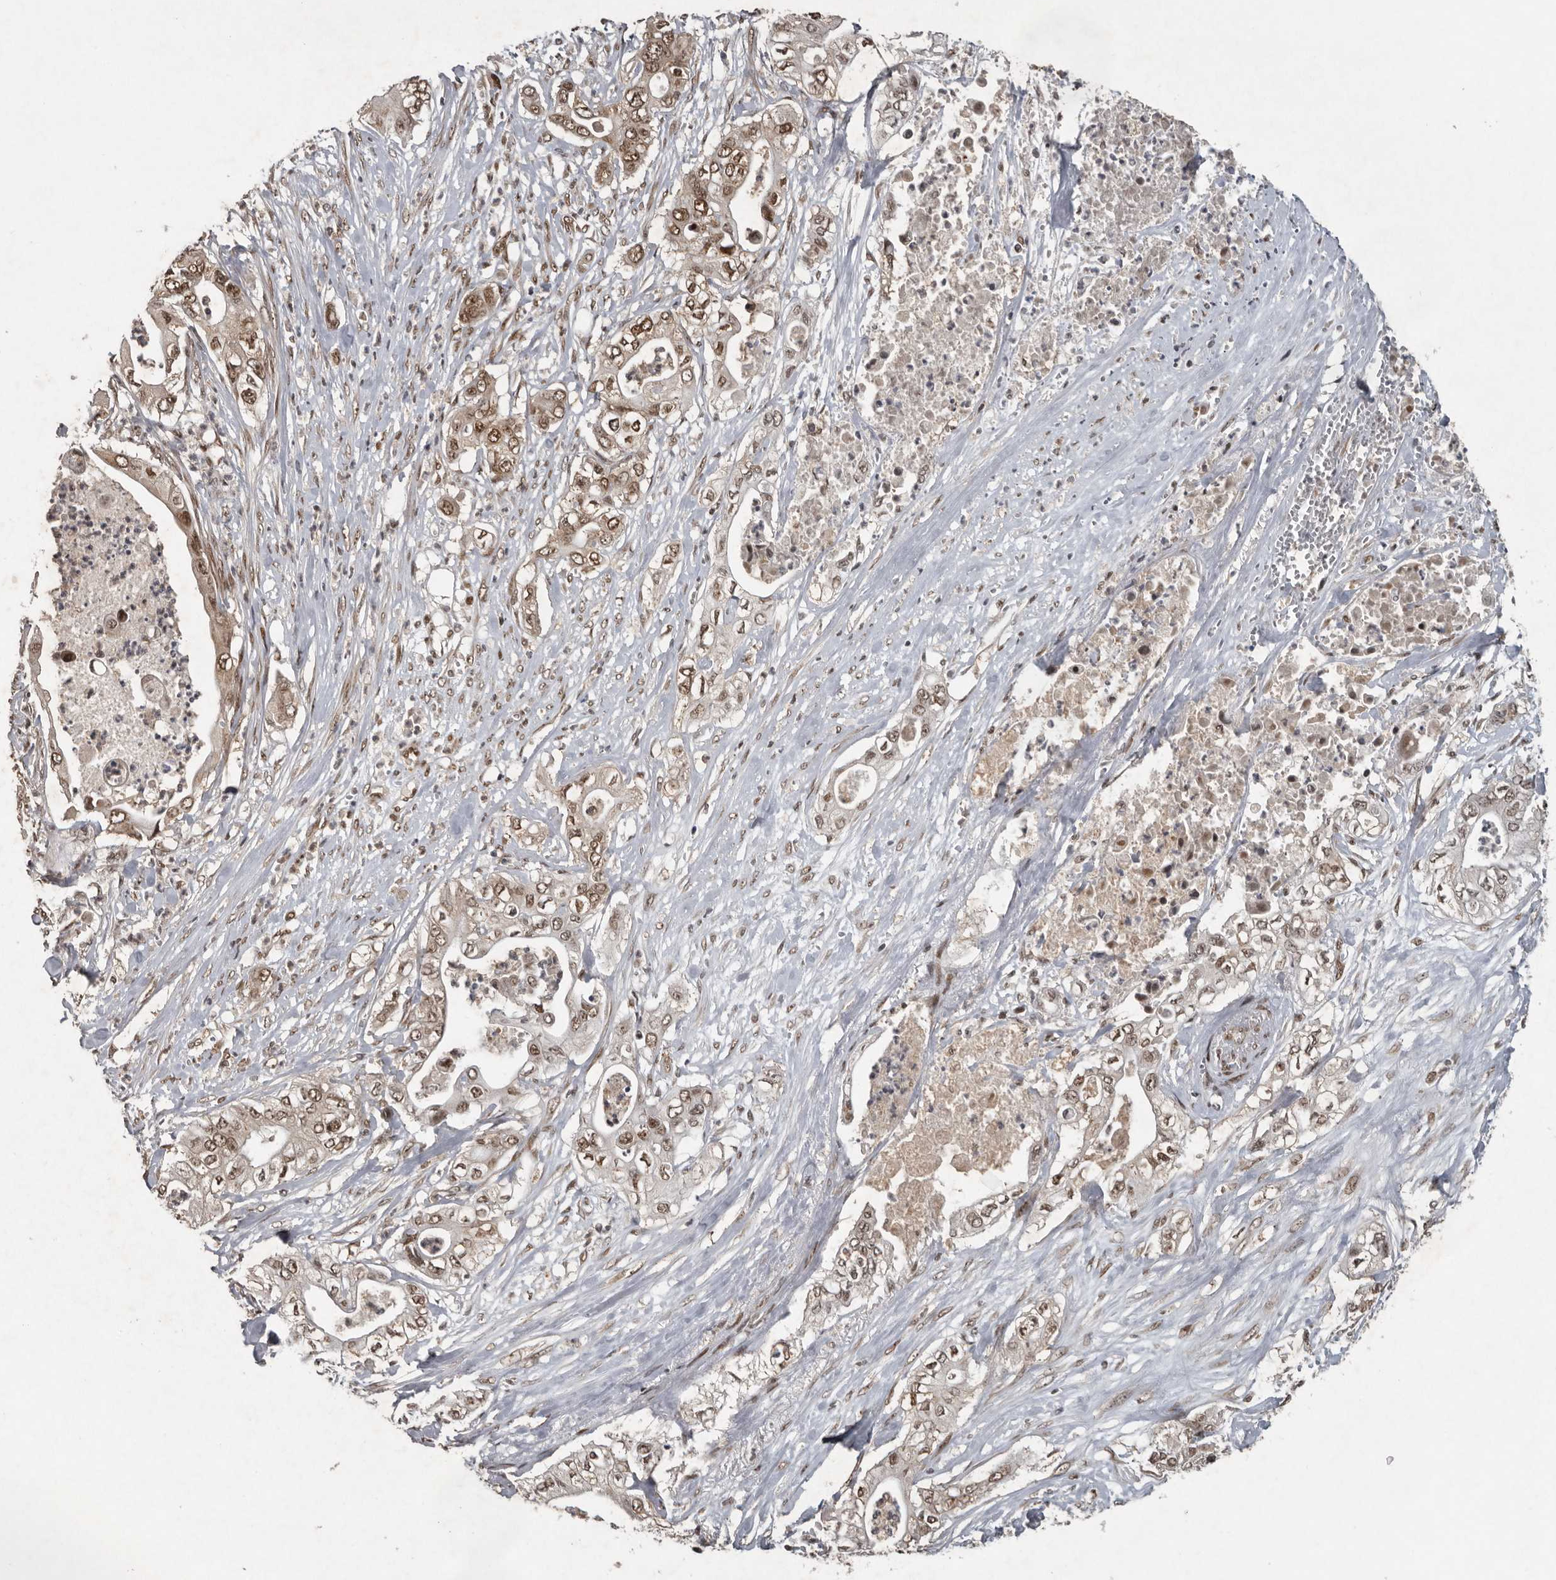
{"staining": {"intensity": "moderate", "quantity": ">75%", "location": "cytoplasmic/membranous,nuclear"}, "tissue": "pancreatic cancer", "cell_type": "Tumor cells", "image_type": "cancer", "snomed": [{"axis": "morphology", "description": "Adenocarcinoma, NOS"}, {"axis": "topography", "description": "Pancreas"}], "caption": "Moderate cytoplasmic/membranous and nuclear protein expression is present in about >75% of tumor cells in pancreatic cancer (adenocarcinoma).", "gene": "CDC27", "patient": {"sex": "female", "age": 78}}